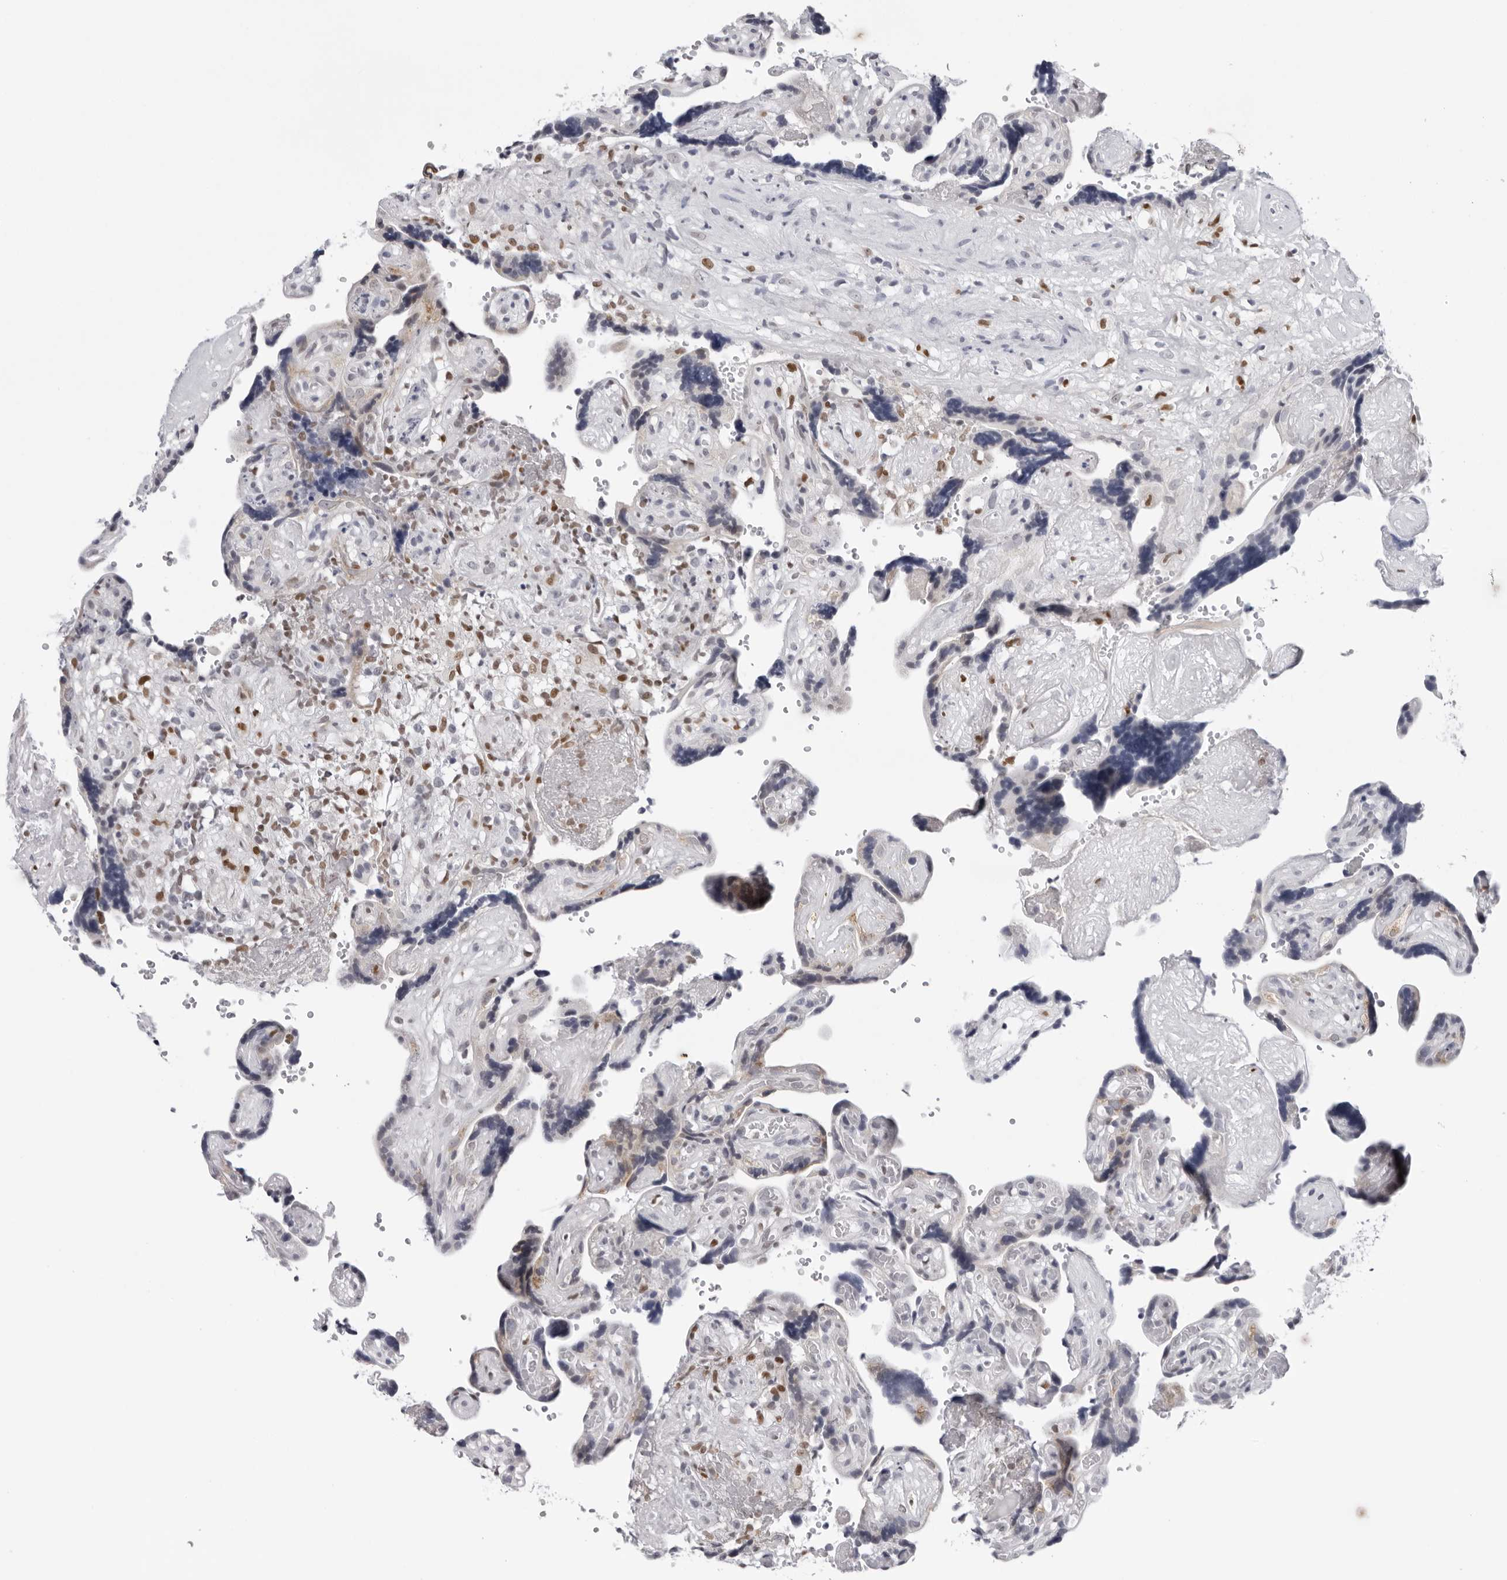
{"staining": {"intensity": "negative", "quantity": "none", "location": "none"}, "tissue": "placenta", "cell_type": "Decidual cells", "image_type": "normal", "snomed": [{"axis": "morphology", "description": "Normal tissue, NOS"}, {"axis": "topography", "description": "Placenta"}], "caption": "IHC of normal human placenta demonstrates no staining in decidual cells.", "gene": "CPT2", "patient": {"sex": "female", "age": 30}}